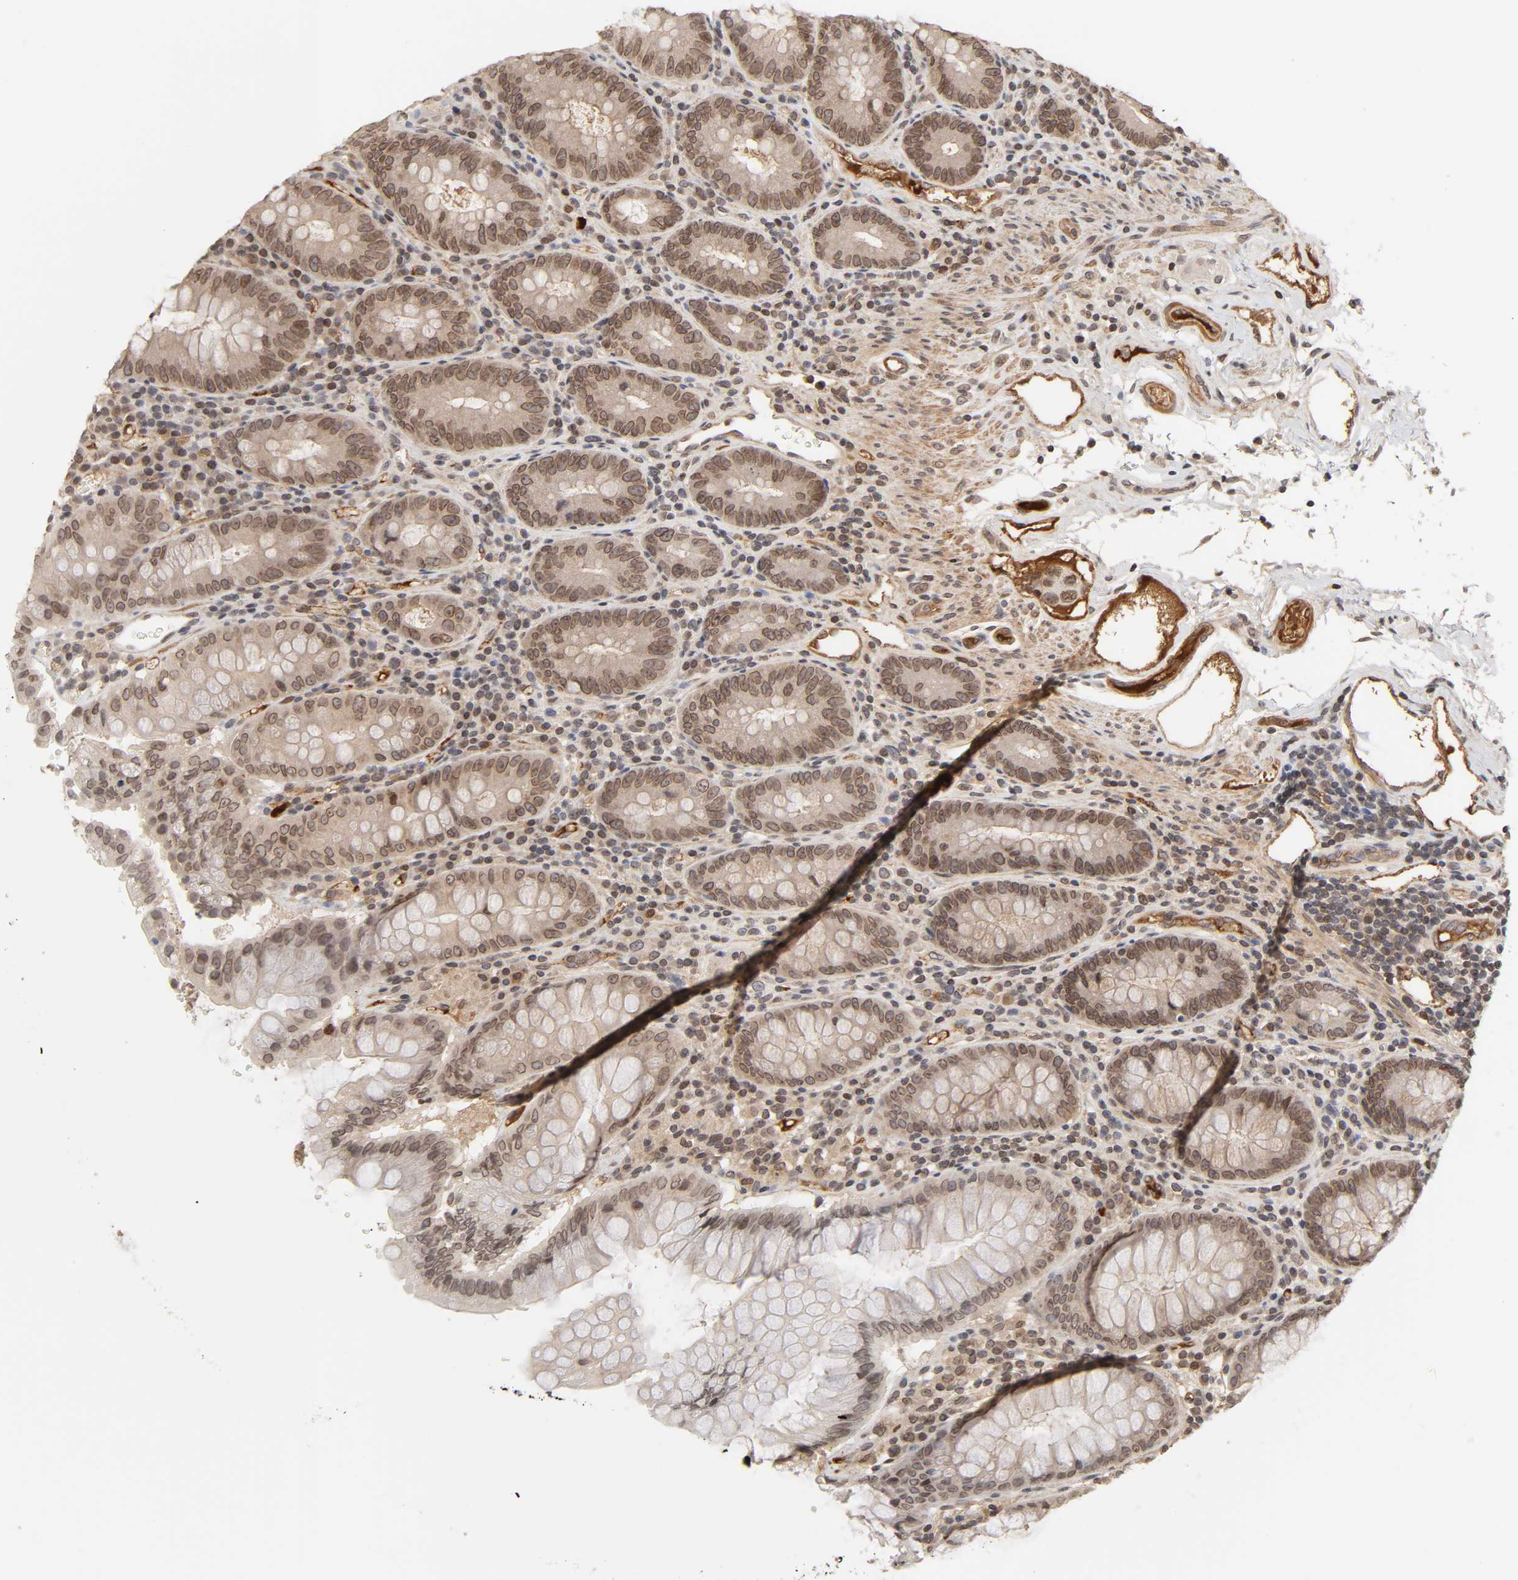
{"staining": {"intensity": "strong", "quantity": ">75%", "location": "cytoplasmic/membranous,nuclear"}, "tissue": "colon", "cell_type": "Endothelial cells", "image_type": "normal", "snomed": [{"axis": "morphology", "description": "Normal tissue, NOS"}, {"axis": "topography", "description": "Colon"}], "caption": "Colon stained with DAB (3,3'-diaminobenzidine) IHC demonstrates high levels of strong cytoplasmic/membranous,nuclear expression in about >75% of endothelial cells.", "gene": "CPN2", "patient": {"sex": "female", "age": 46}}